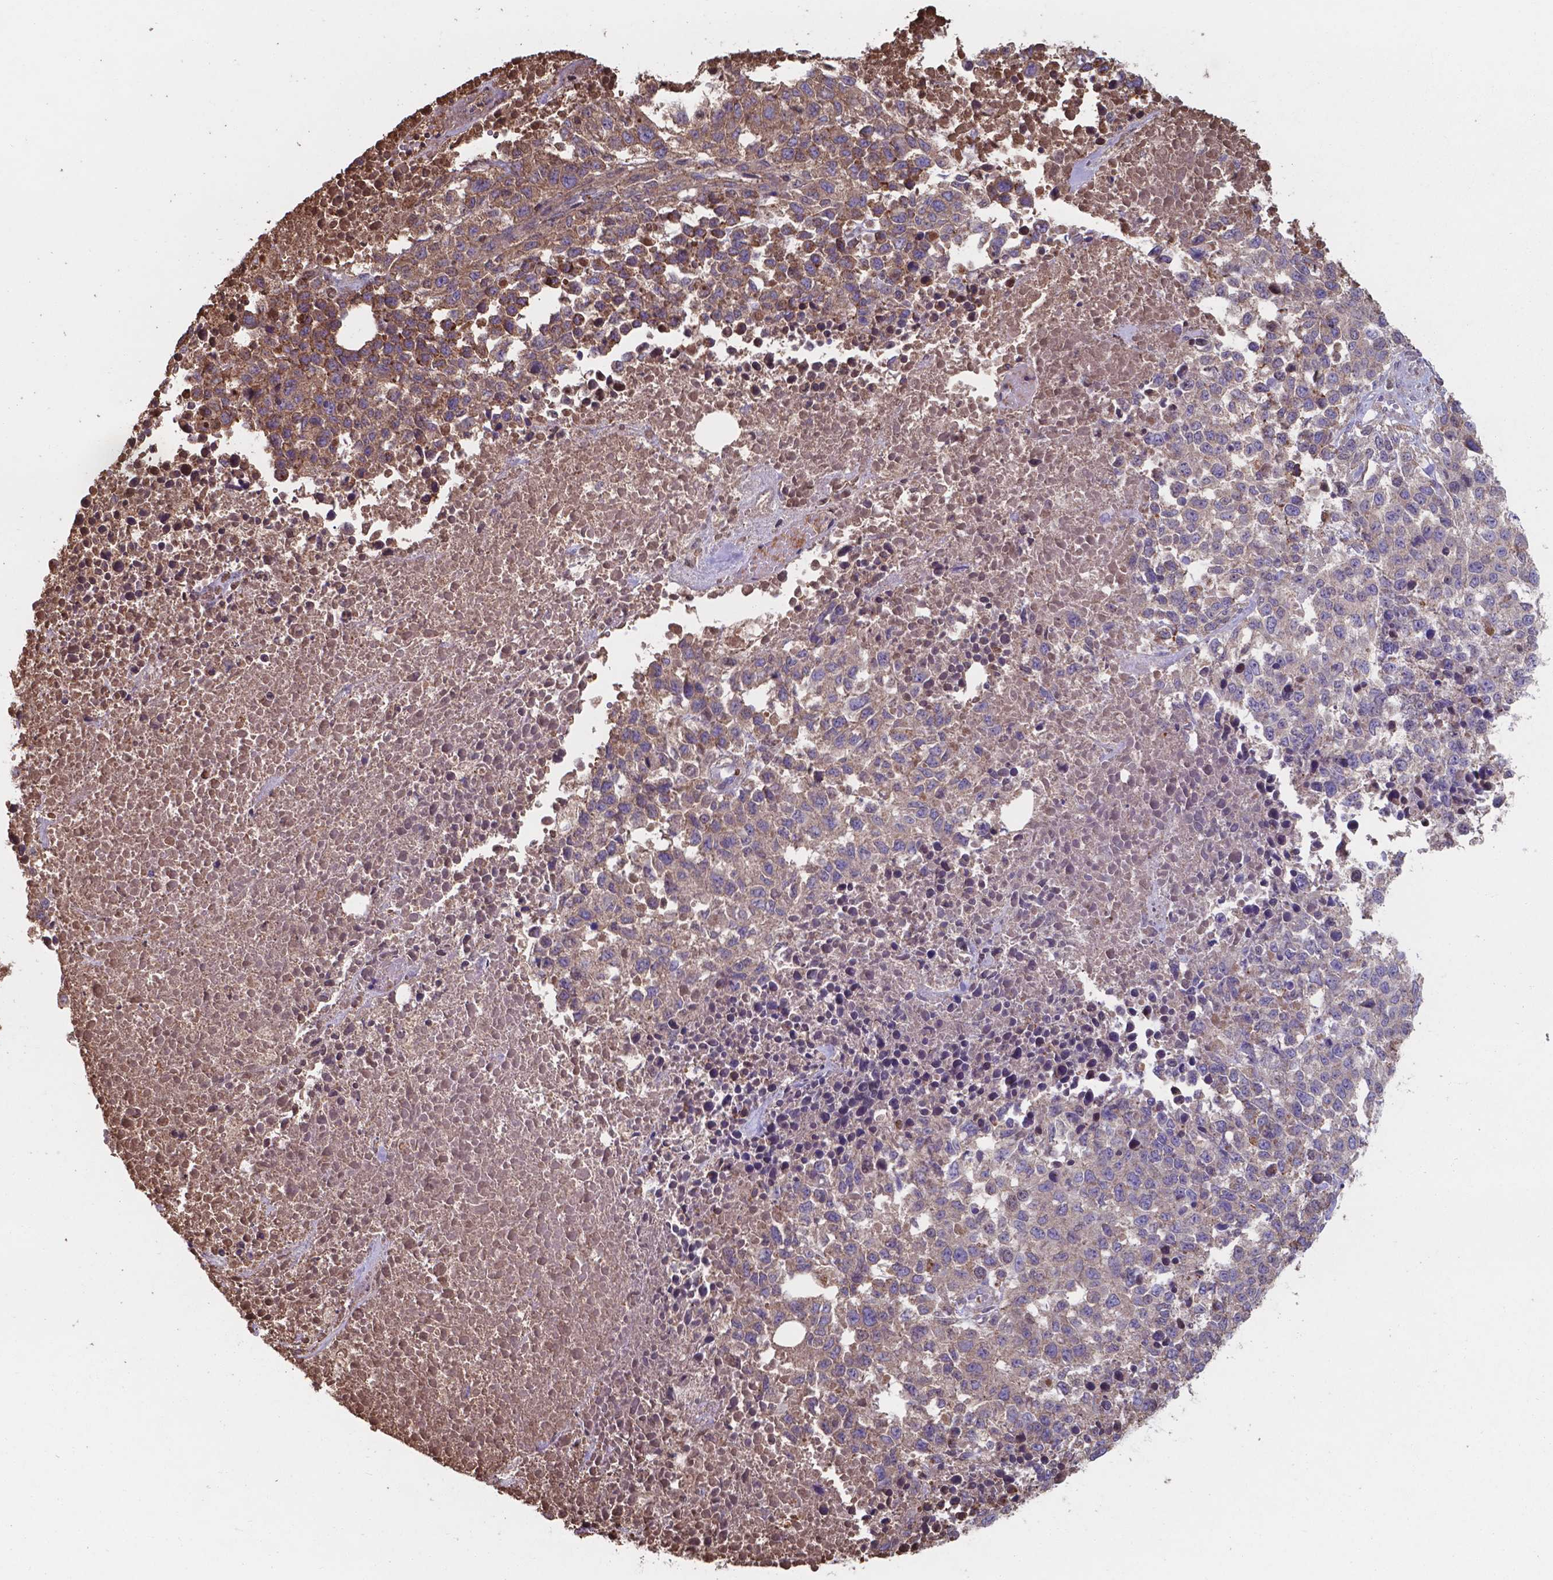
{"staining": {"intensity": "moderate", "quantity": ">75%", "location": "cytoplasmic/membranous"}, "tissue": "melanoma", "cell_type": "Tumor cells", "image_type": "cancer", "snomed": [{"axis": "morphology", "description": "Malignant melanoma, Metastatic site"}, {"axis": "topography", "description": "Skin"}], "caption": "Moderate cytoplasmic/membranous positivity is seen in about >75% of tumor cells in malignant melanoma (metastatic site).", "gene": "SERPINA1", "patient": {"sex": "male", "age": 84}}